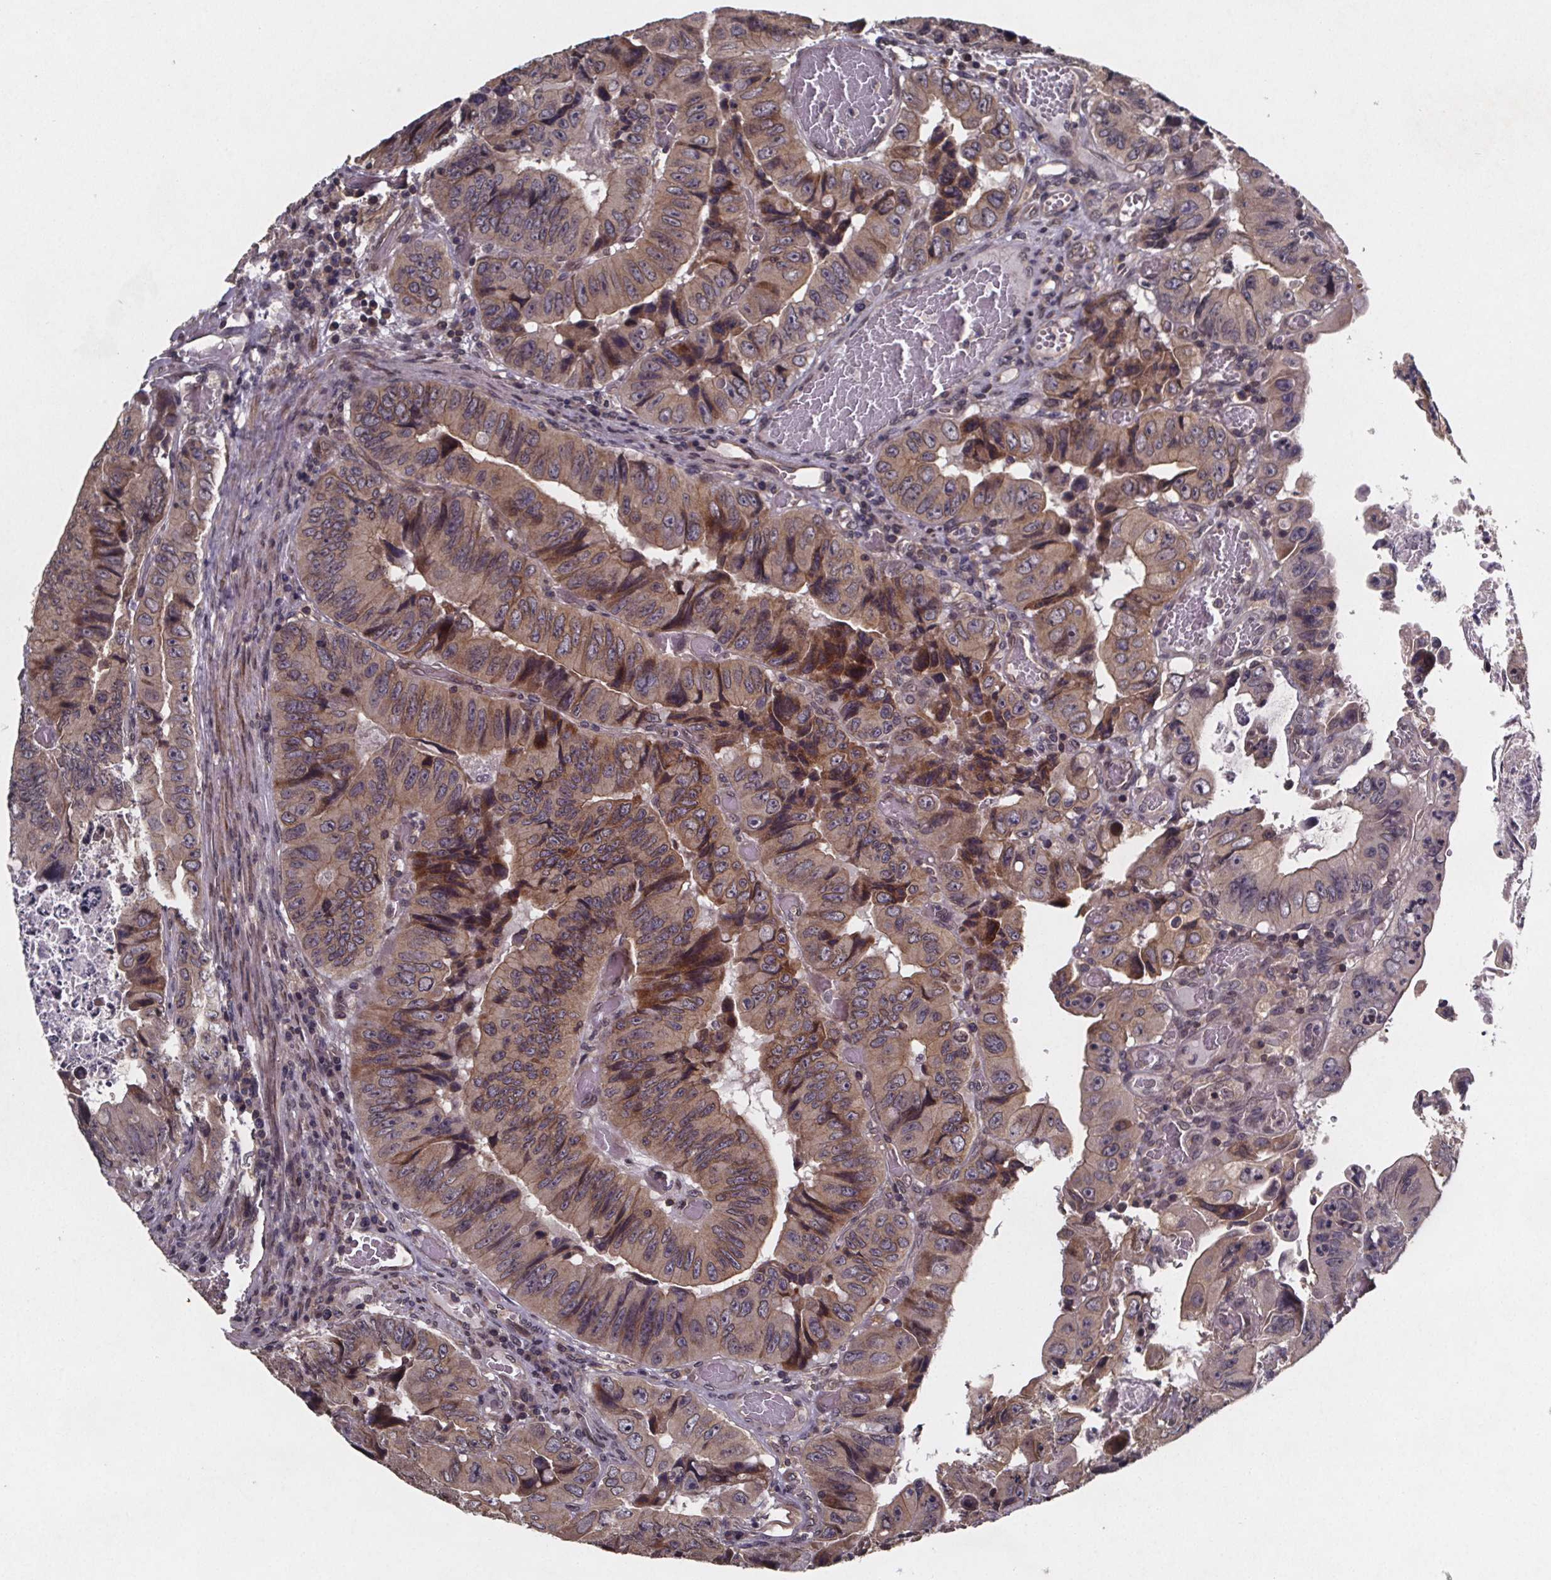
{"staining": {"intensity": "weak", "quantity": ">75%", "location": "cytoplasmic/membranous"}, "tissue": "colorectal cancer", "cell_type": "Tumor cells", "image_type": "cancer", "snomed": [{"axis": "morphology", "description": "Adenocarcinoma, NOS"}, {"axis": "topography", "description": "Colon"}], "caption": "Immunohistochemistry image of neoplastic tissue: human colorectal adenocarcinoma stained using IHC reveals low levels of weak protein expression localized specifically in the cytoplasmic/membranous of tumor cells, appearing as a cytoplasmic/membranous brown color.", "gene": "PIERCE2", "patient": {"sex": "female", "age": 84}}